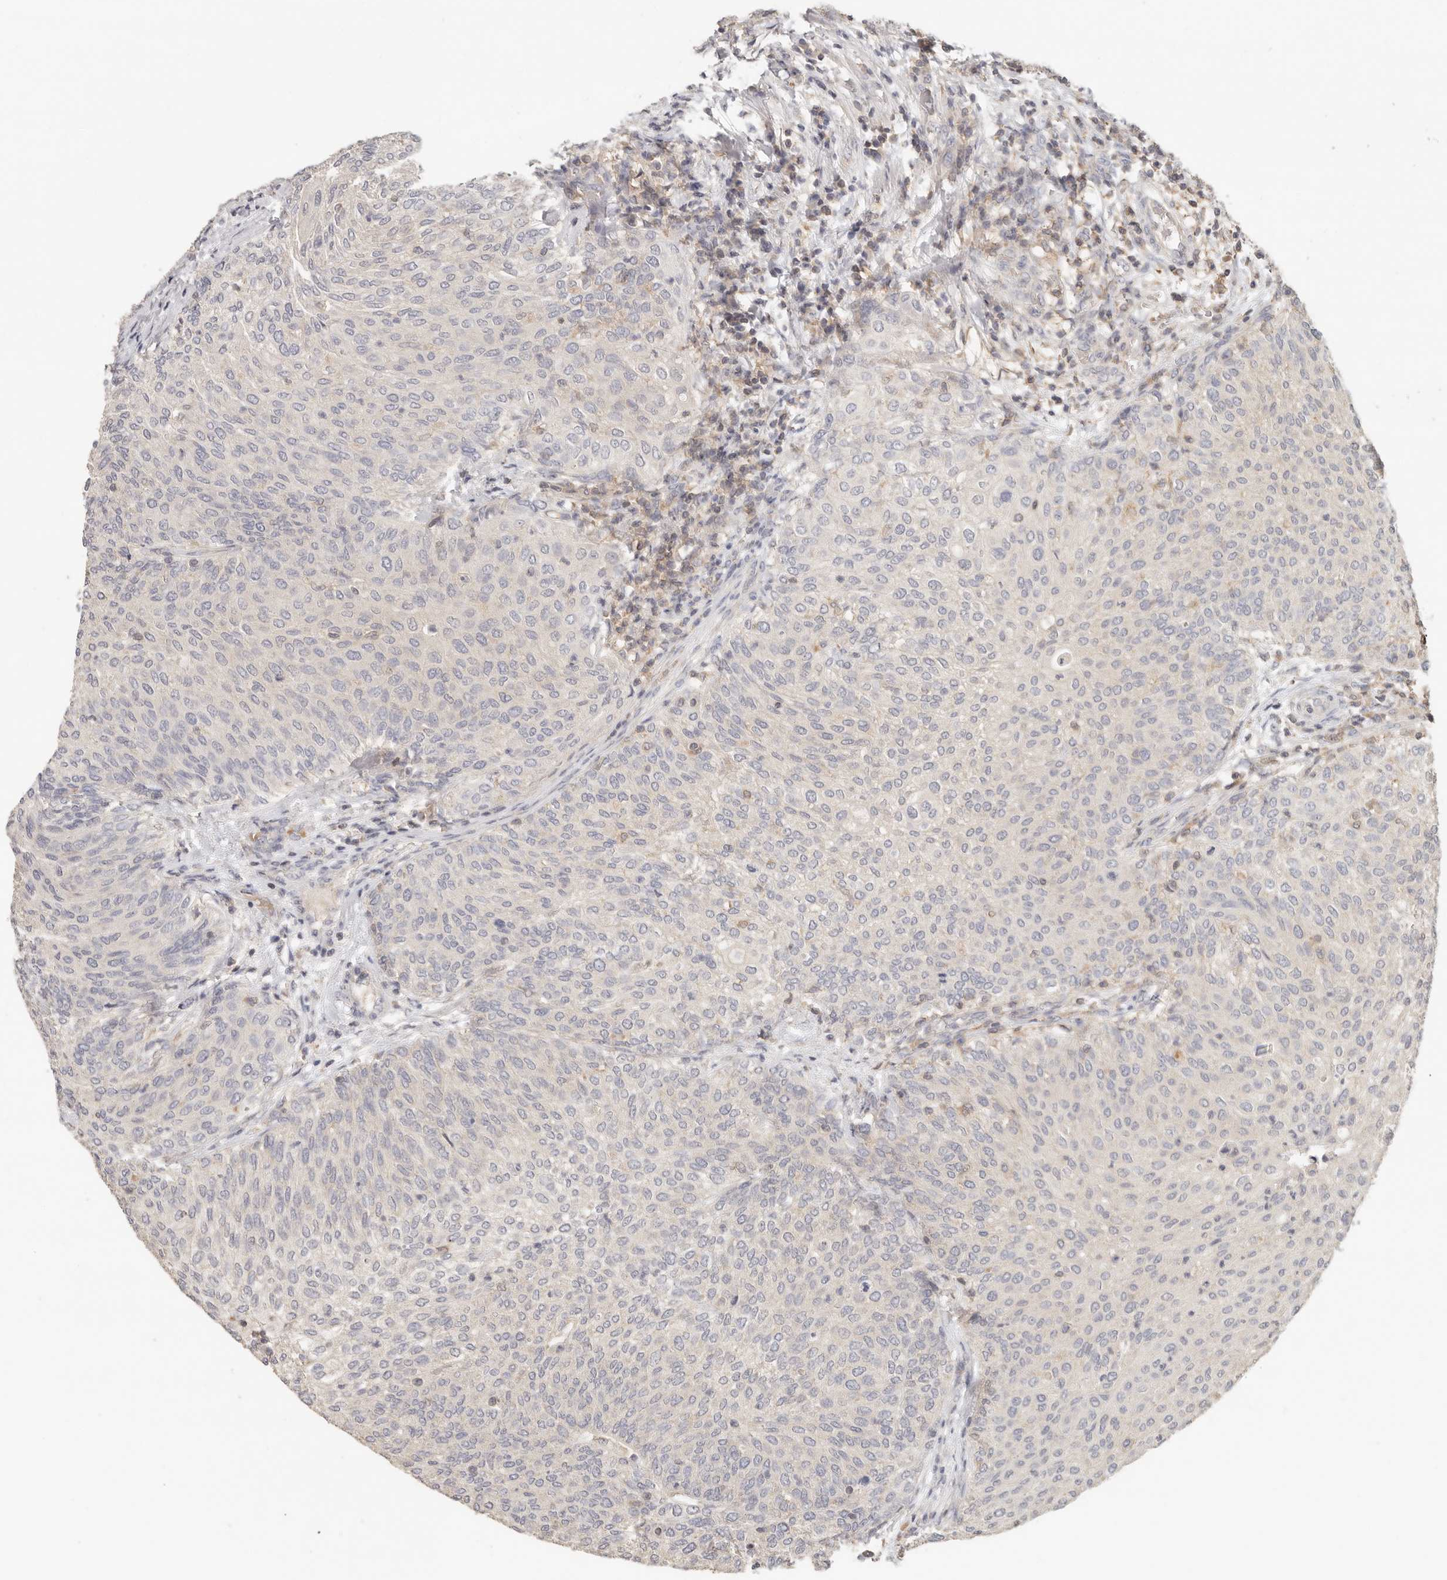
{"staining": {"intensity": "negative", "quantity": "none", "location": "none"}, "tissue": "urothelial cancer", "cell_type": "Tumor cells", "image_type": "cancer", "snomed": [{"axis": "morphology", "description": "Urothelial carcinoma, Low grade"}, {"axis": "topography", "description": "Urinary bladder"}], "caption": "The histopathology image exhibits no significant staining in tumor cells of urothelial cancer.", "gene": "CSK", "patient": {"sex": "female", "age": 79}}